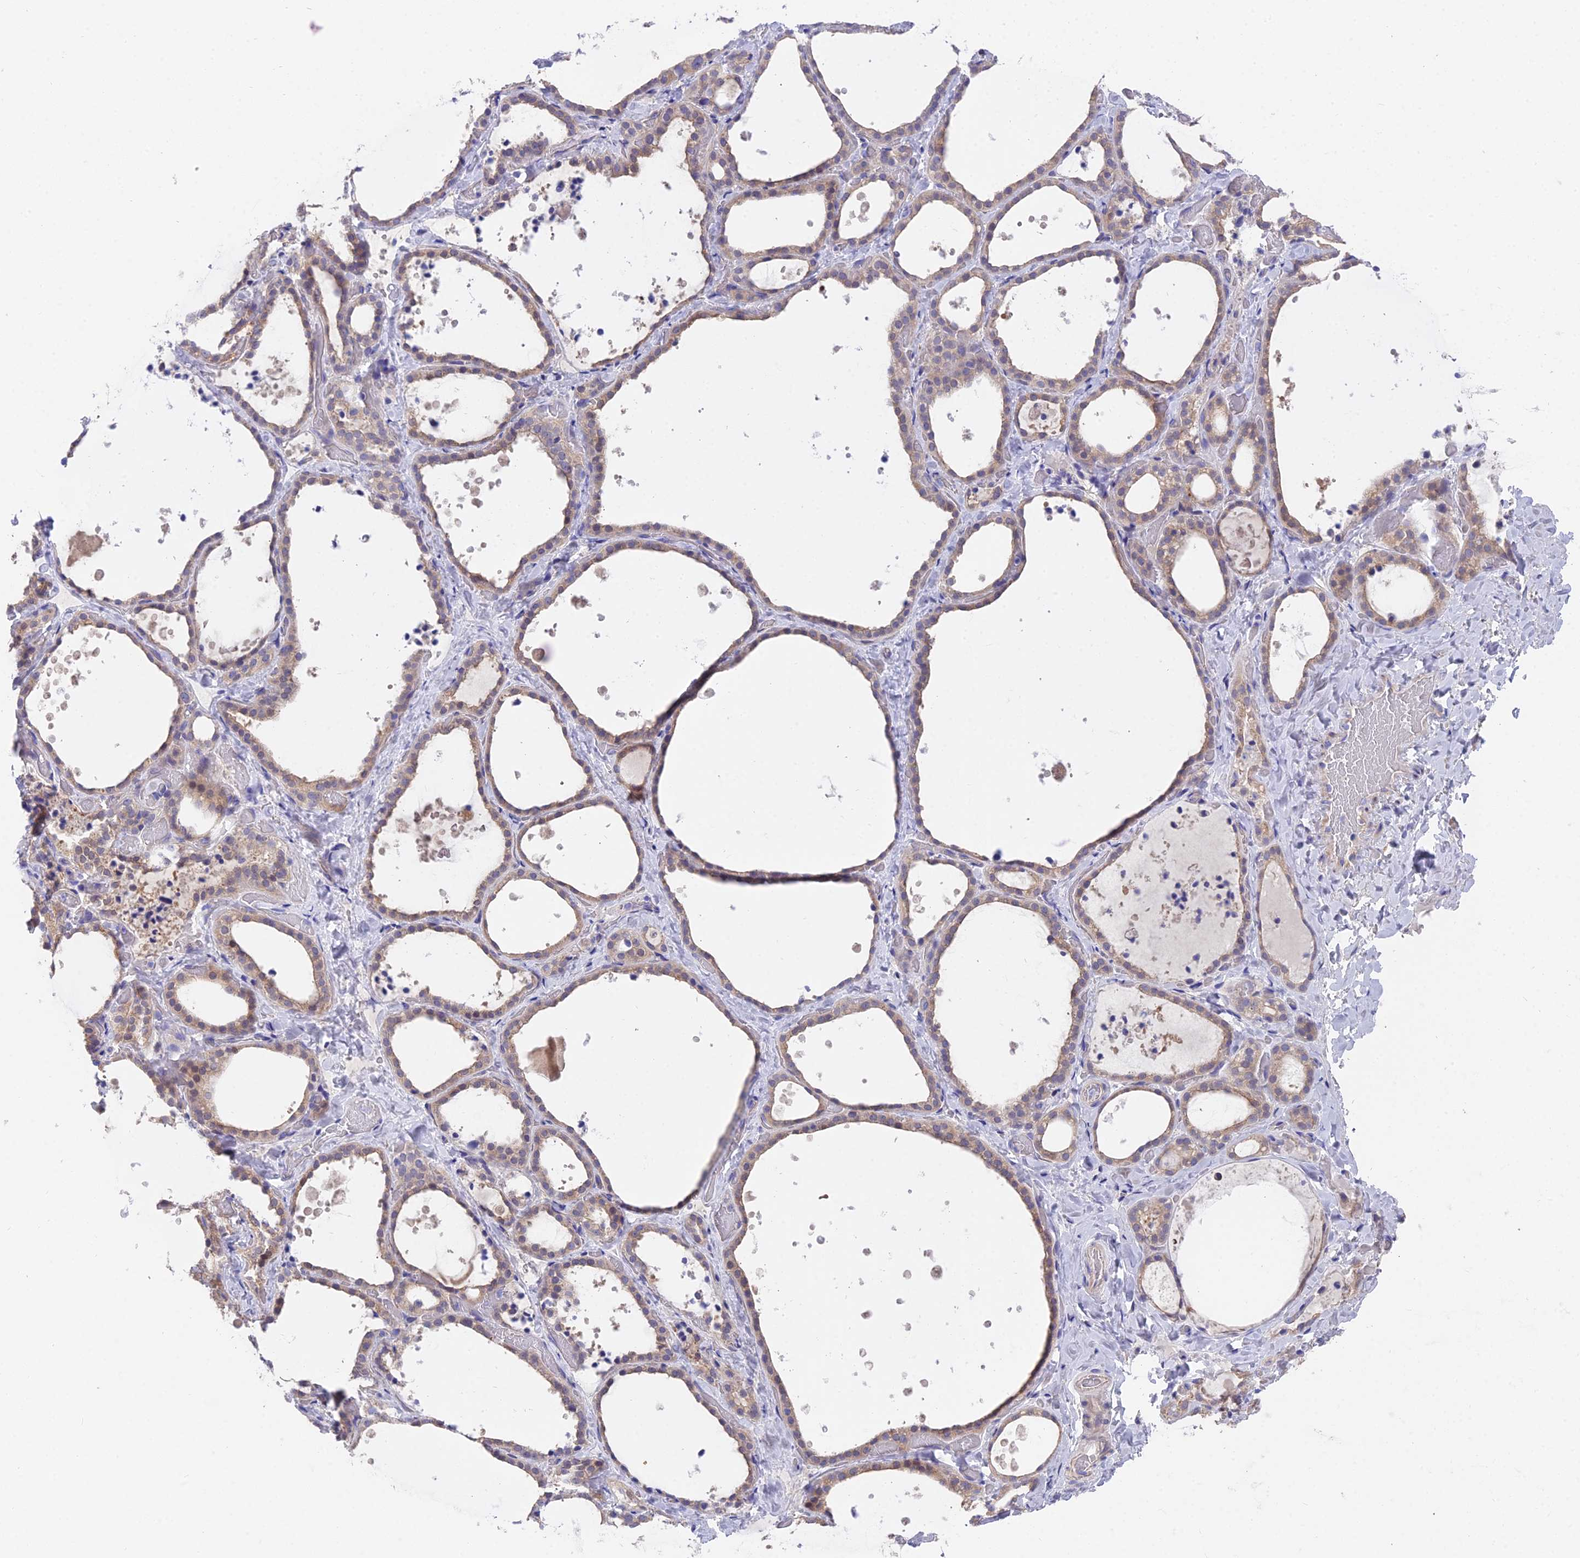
{"staining": {"intensity": "moderate", "quantity": "25%-75%", "location": "cytoplasmic/membranous"}, "tissue": "thyroid gland", "cell_type": "Glandular cells", "image_type": "normal", "snomed": [{"axis": "morphology", "description": "Normal tissue, NOS"}, {"axis": "topography", "description": "Thyroid gland"}], "caption": "Protein staining of benign thyroid gland demonstrates moderate cytoplasmic/membranous expression in approximately 25%-75% of glandular cells.", "gene": "FAM168B", "patient": {"sex": "female", "age": 44}}